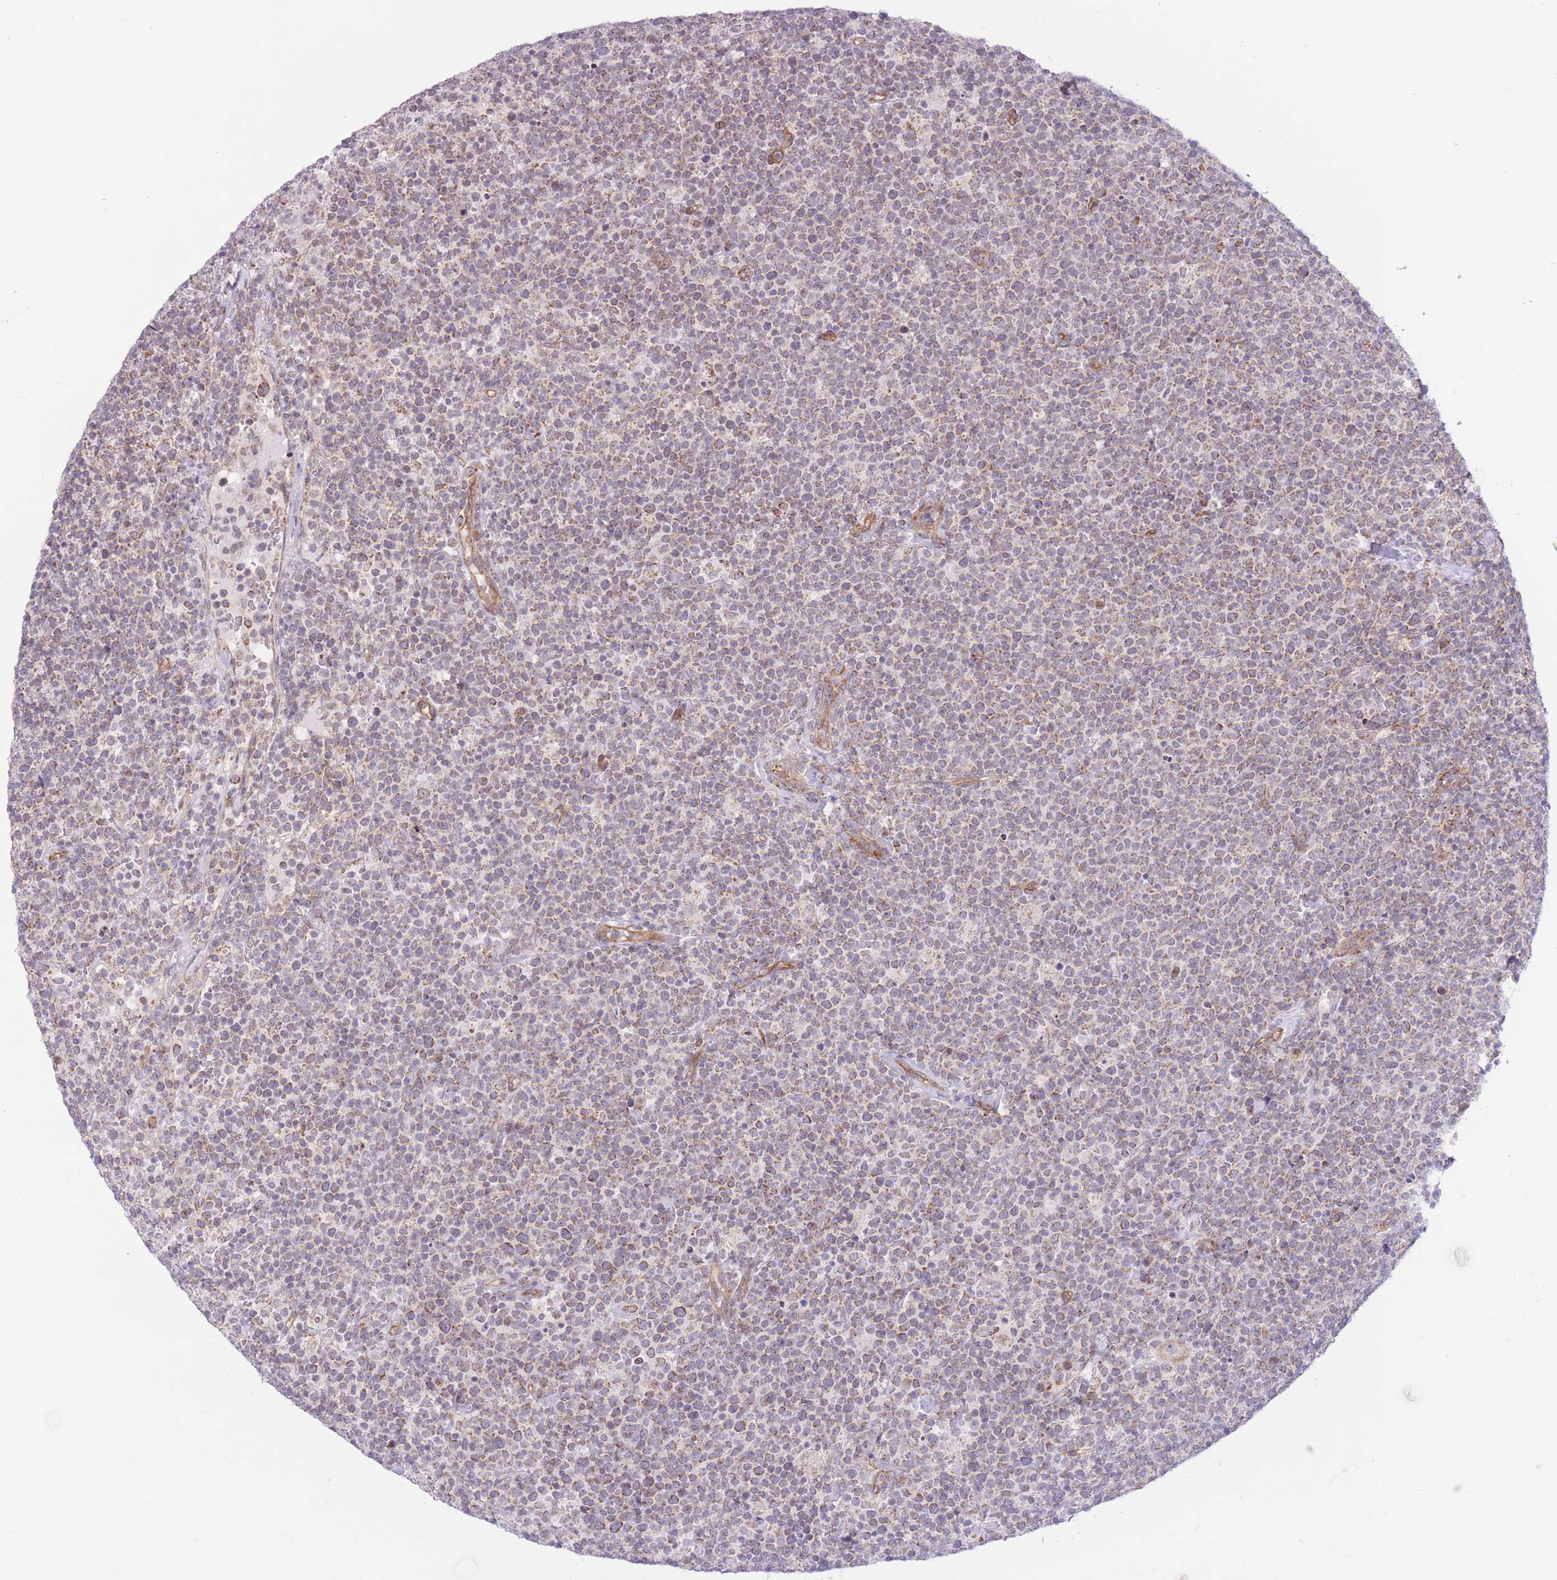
{"staining": {"intensity": "weak", "quantity": "25%-75%", "location": "cytoplasmic/membranous"}, "tissue": "lymphoma", "cell_type": "Tumor cells", "image_type": "cancer", "snomed": [{"axis": "morphology", "description": "Malignant lymphoma, non-Hodgkin's type, High grade"}, {"axis": "topography", "description": "Lymph node"}], "caption": "Tumor cells demonstrate low levels of weak cytoplasmic/membranous positivity in approximately 25%-75% of cells in human high-grade malignant lymphoma, non-Hodgkin's type.", "gene": "MRPS31", "patient": {"sex": "male", "age": 61}}